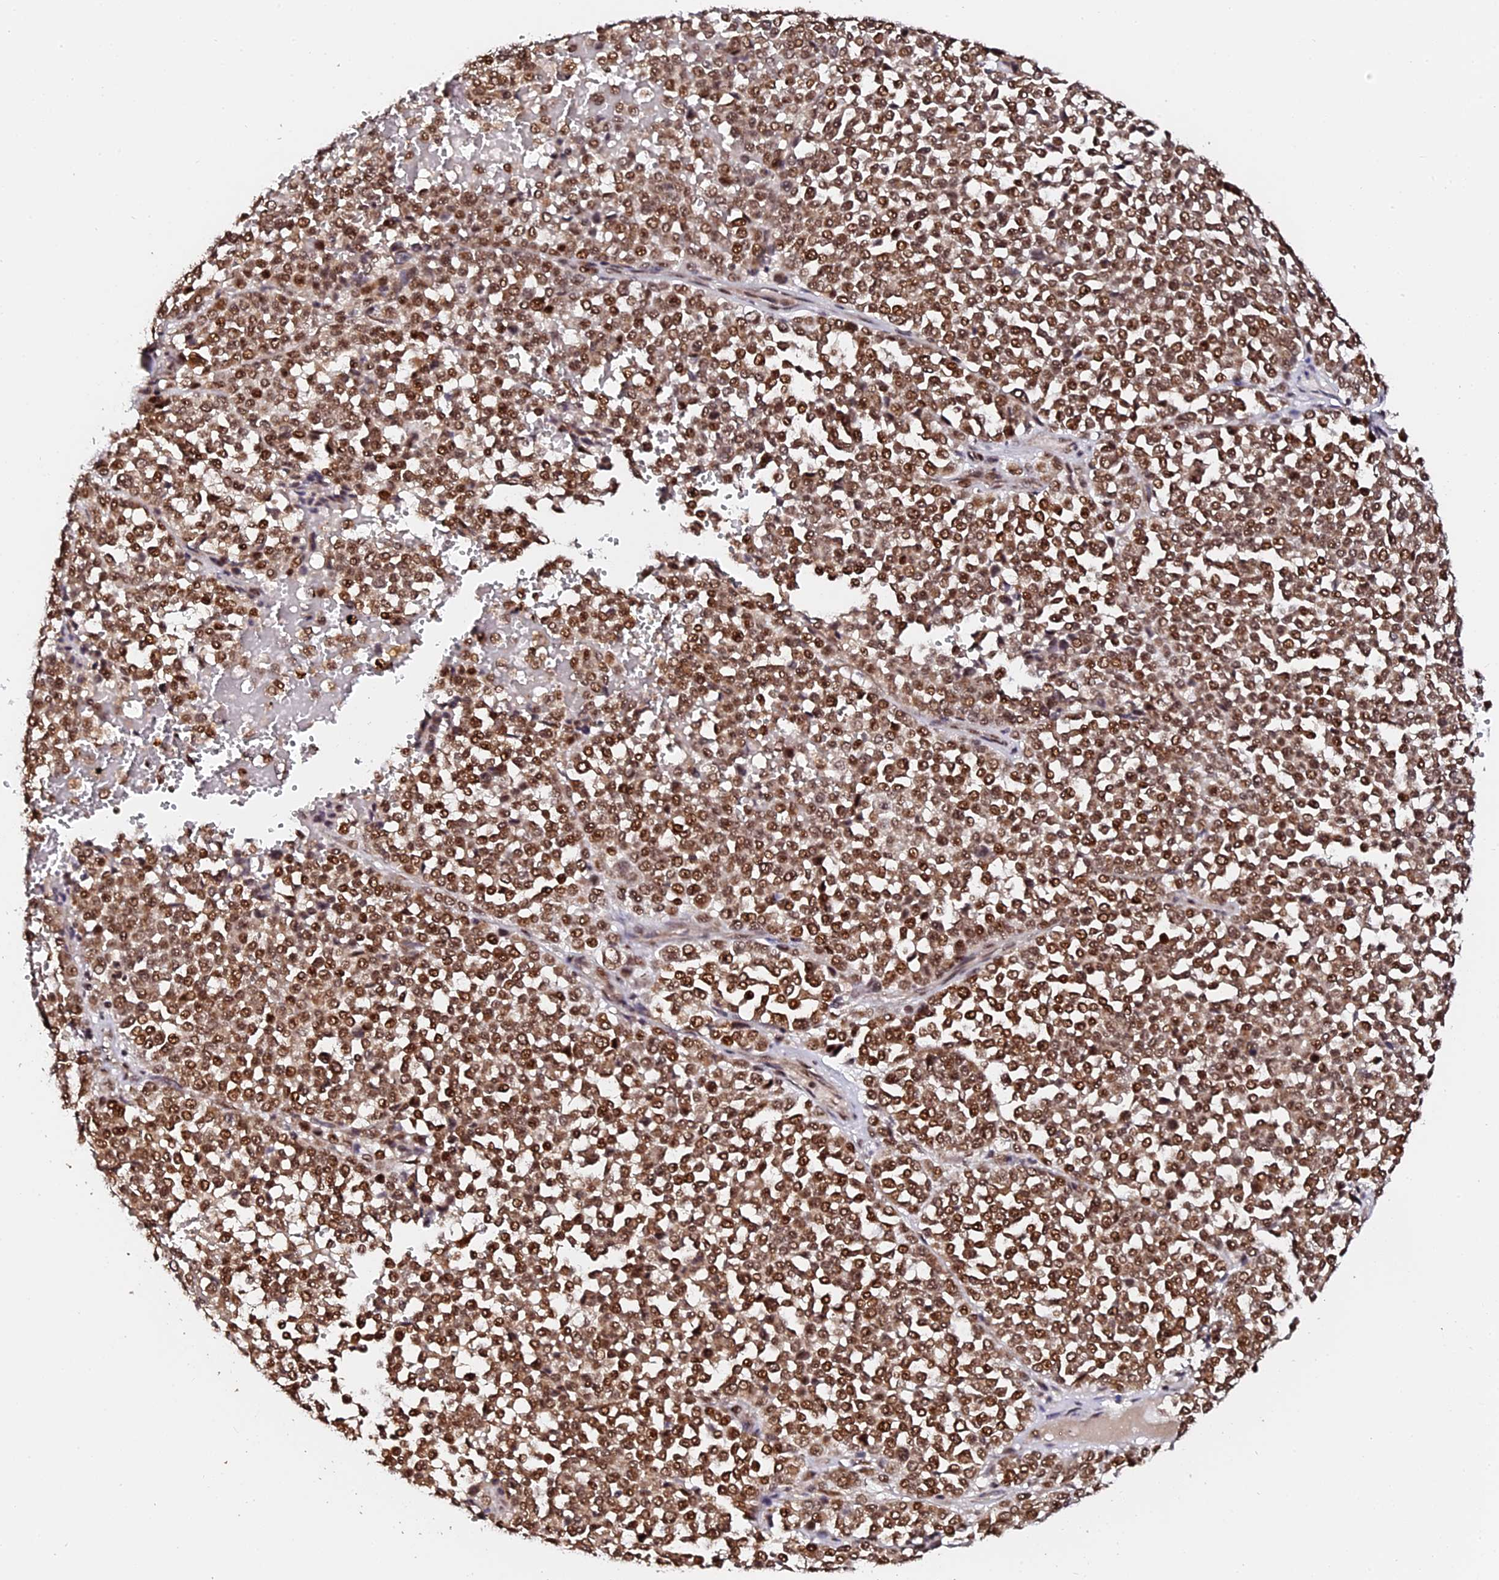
{"staining": {"intensity": "moderate", "quantity": ">75%", "location": "nuclear"}, "tissue": "melanoma", "cell_type": "Tumor cells", "image_type": "cancer", "snomed": [{"axis": "morphology", "description": "Malignant melanoma, Metastatic site"}, {"axis": "topography", "description": "Pancreas"}], "caption": "A high-resolution image shows immunohistochemistry staining of malignant melanoma (metastatic site), which exhibits moderate nuclear positivity in about >75% of tumor cells.", "gene": "MCRS1", "patient": {"sex": "female", "age": 30}}